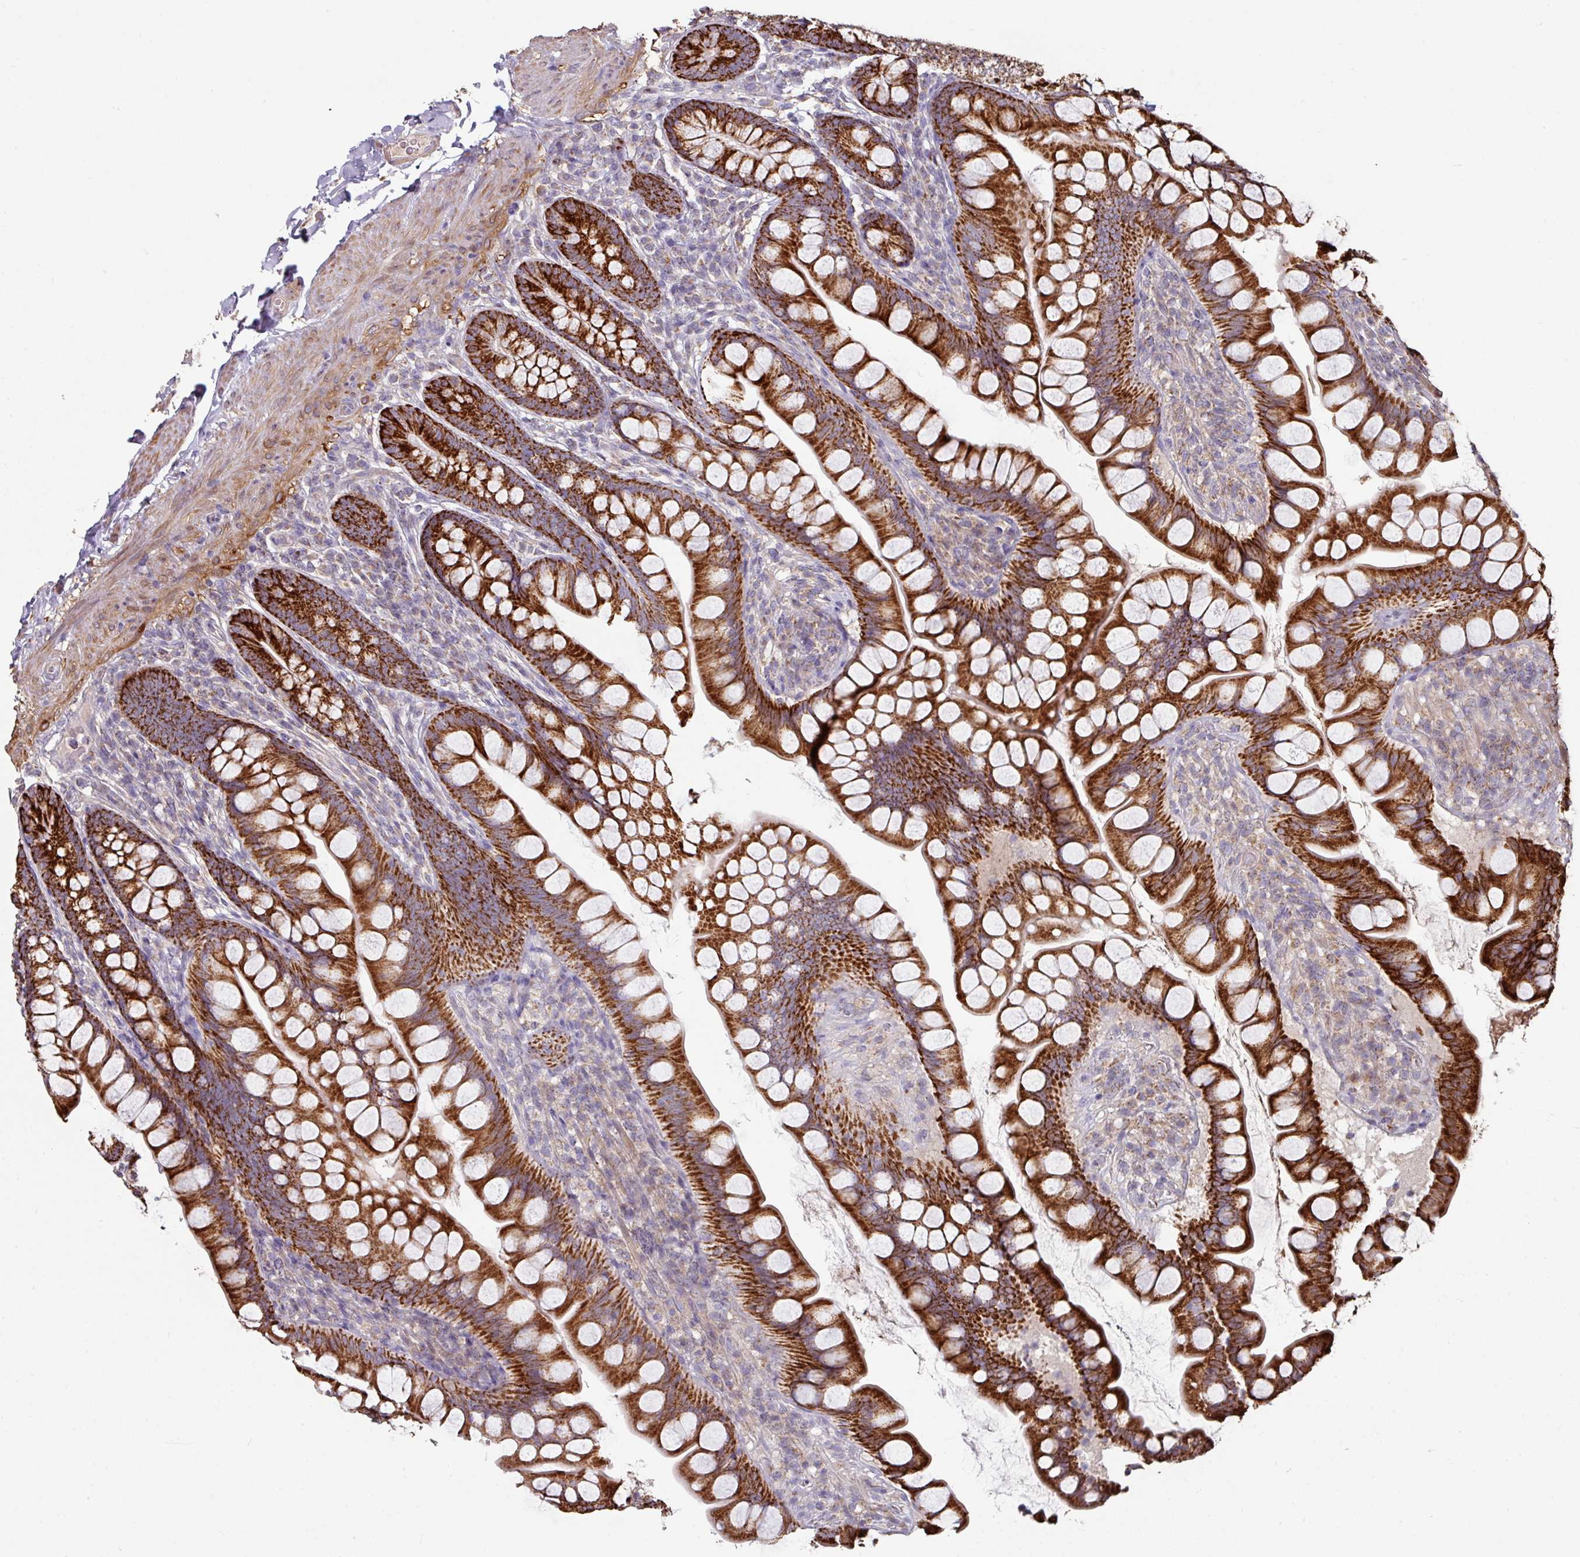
{"staining": {"intensity": "strong", "quantity": ">75%", "location": "cytoplasmic/membranous"}, "tissue": "small intestine", "cell_type": "Glandular cells", "image_type": "normal", "snomed": [{"axis": "morphology", "description": "Normal tissue, NOS"}, {"axis": "topography", "description": "Small intestine"}], "caption": "This image displays benign small intestine stained with IHC to label a protein in brown. The cytoplasmic/membranous of glandular cells show strong positivity for the protein. Nuclei are counter-stained blue.", "gene": "OR2D3", "patient": {"sex": "male", "age": 70}}